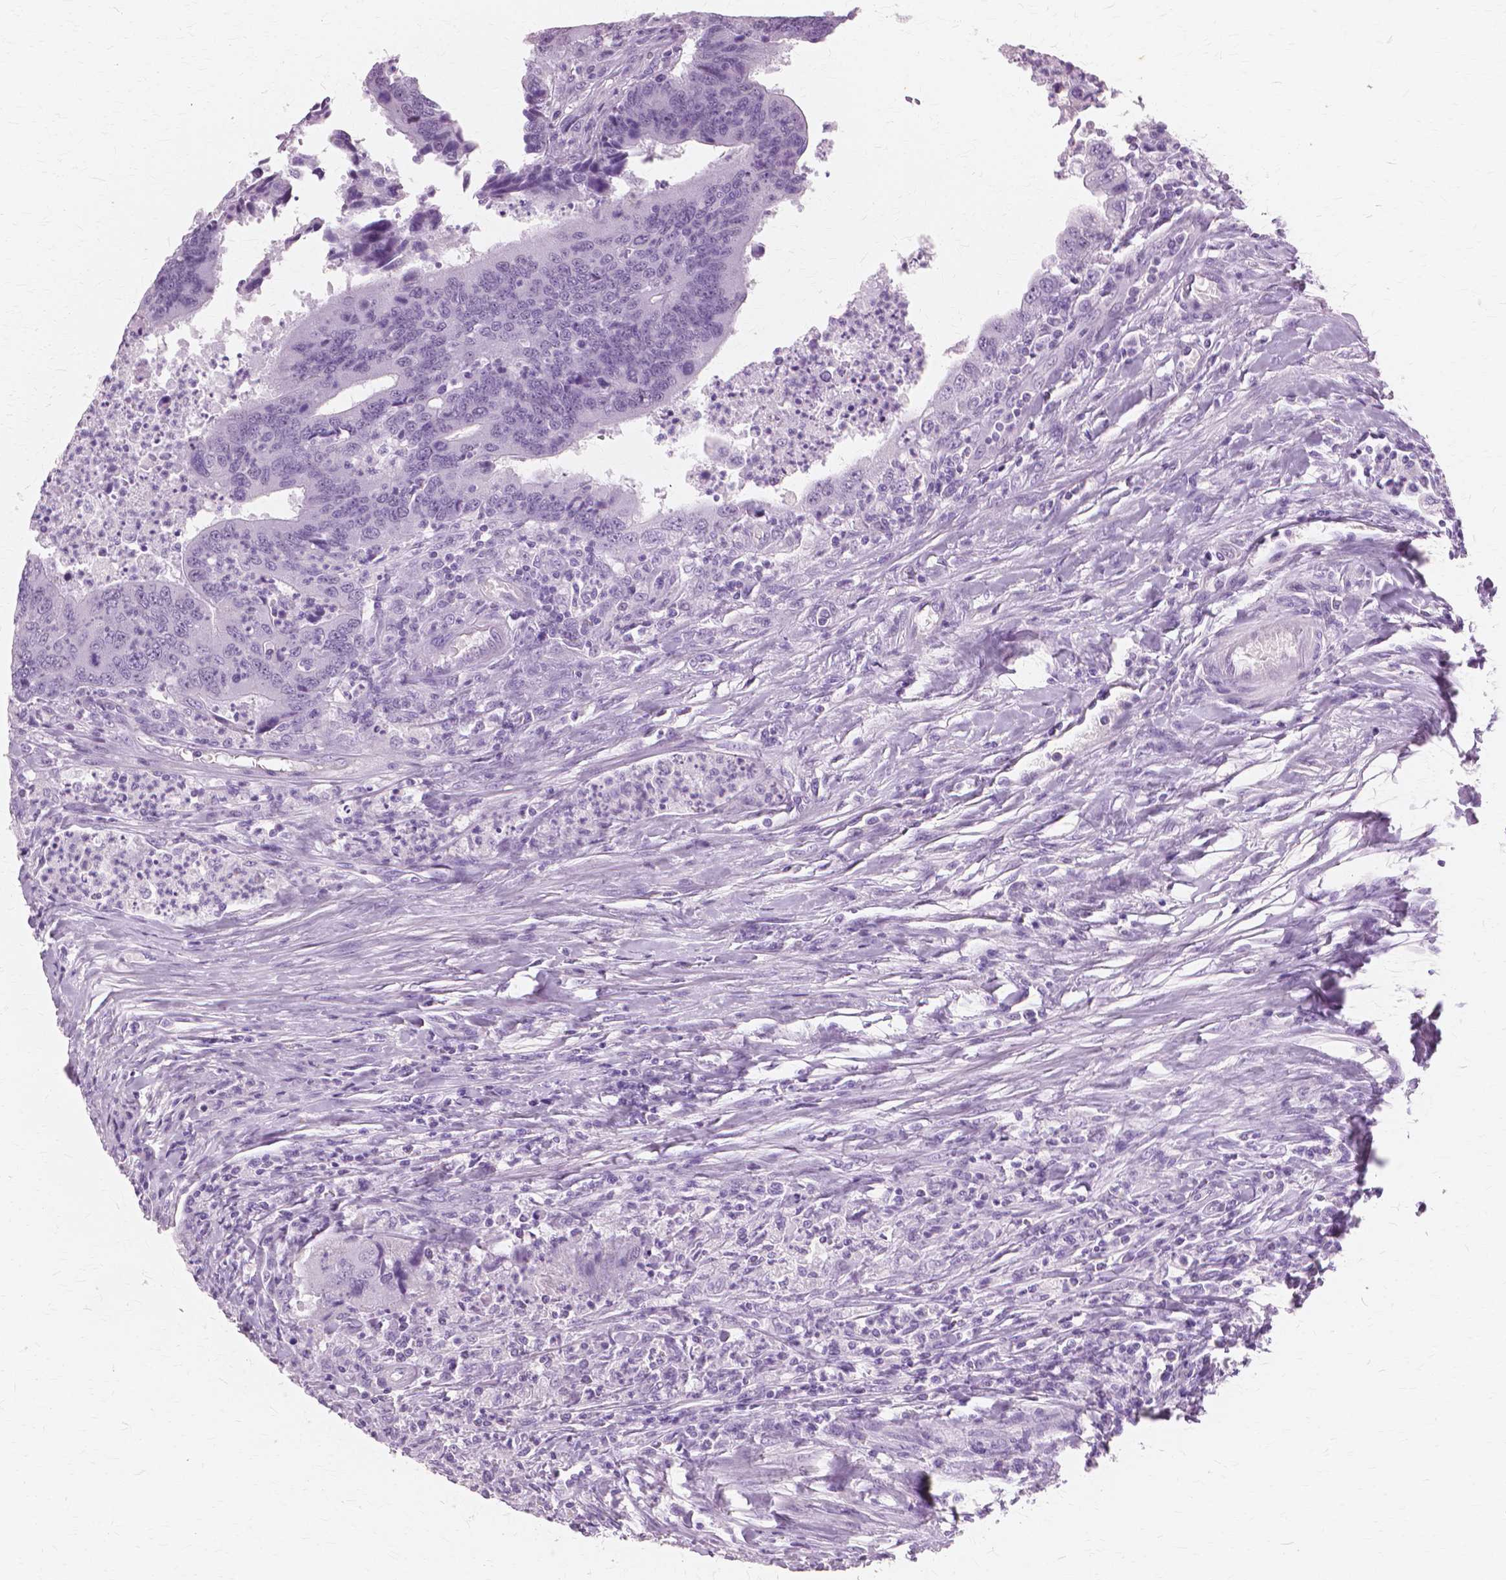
{"staining": {"intensity": "negative", "quantity": "none", "location": "none"}, "tissue": "colorectal cancer", "cell_type": "Tumor cells", "image_type": "cancer", "snomed": [{"axis": "morphology", "description": "Adenocarcinoma, NOS"}, {"axis": "topography", "description": "Colon"}], "caption": "Immunohistochemistry histopathology image of neoplastic tissue: human colorectal cancer (adenocarcinoma) stained with DAB displays no significant protein staining in tumor cells.", "gene": "SFTPD", "patient": {"sex": "female", "age": 67}}